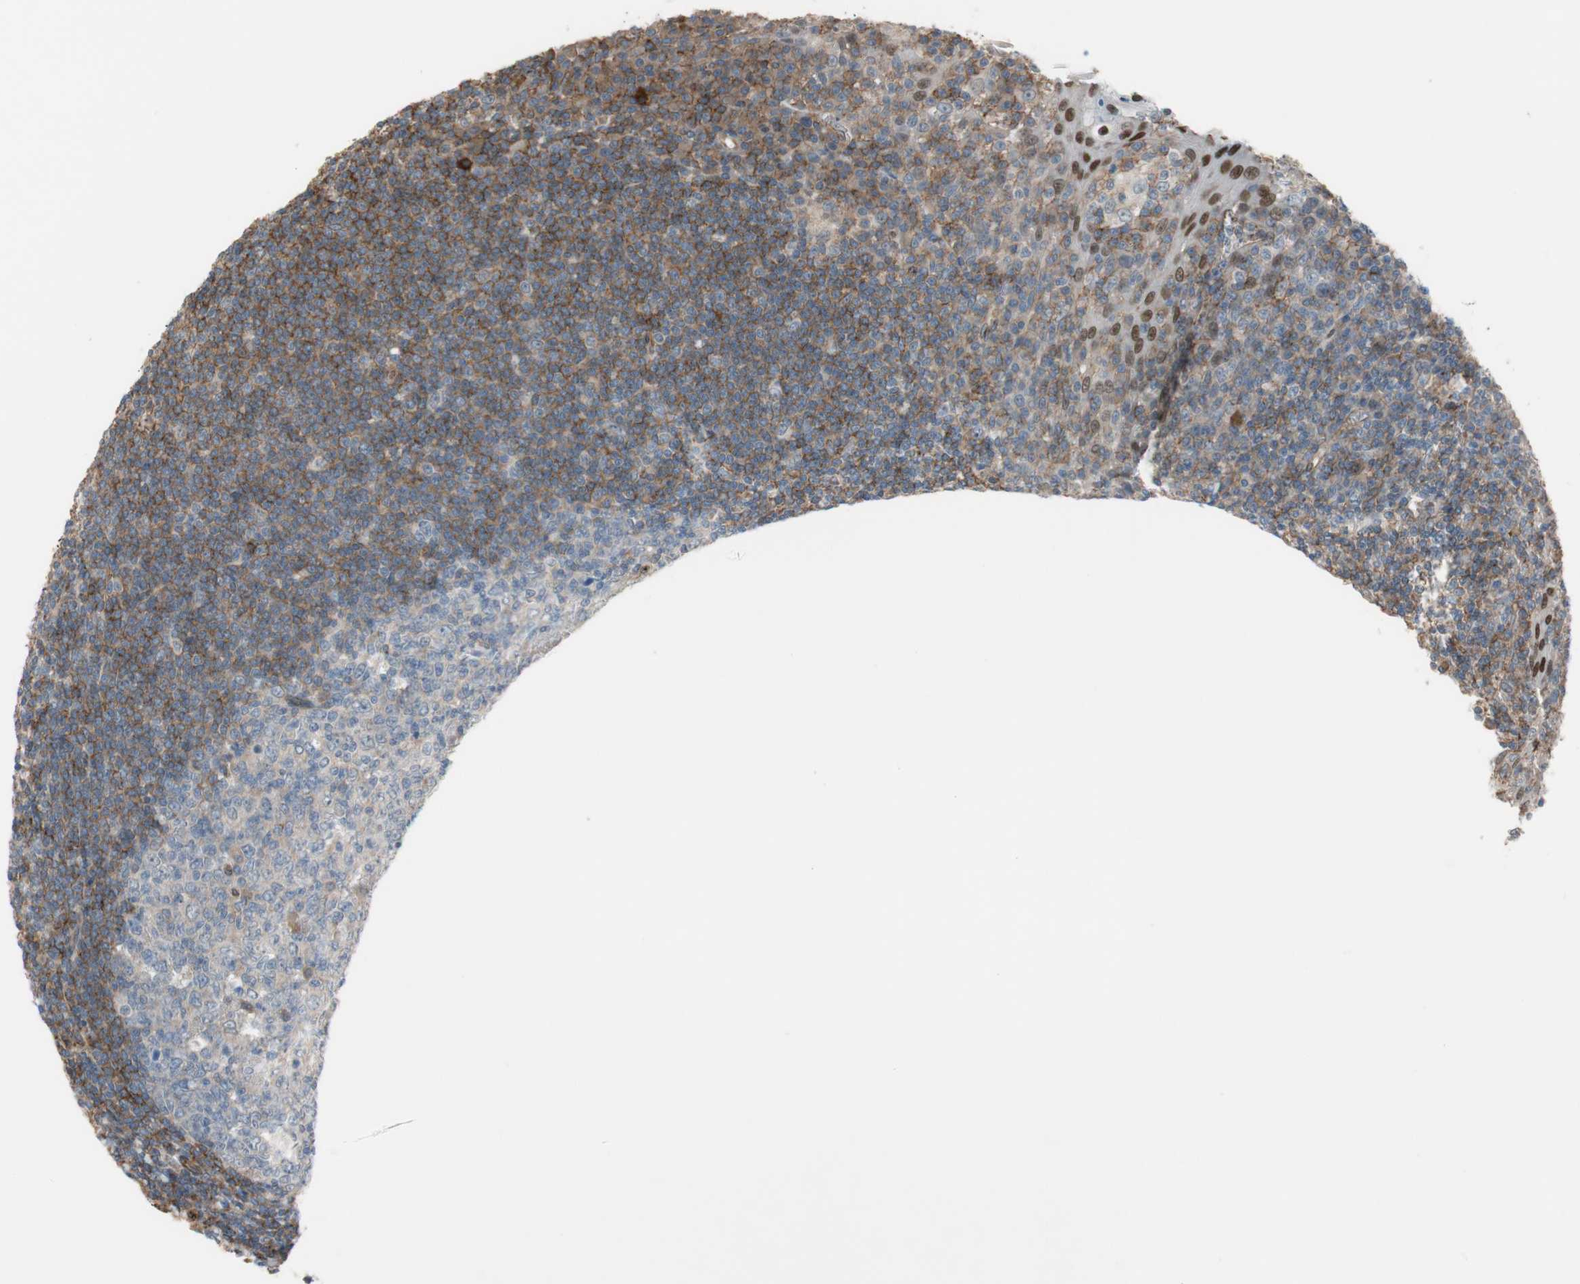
{"staining": {"intensity": "moderate", "quantity": "<25%", "location": "cytoplasmic/membranous"}, "tissue": "tonsil", "cell_type": "Germinal center cells", "image_type": "normal", "snomed": [{"axis": "morphology", "description": "Normal tissue, NOS"}, {"axis": "topography", "description": "Tonsil"}], "caption": "Protein staining exhibits moderate cytoplasmic/membranous staining in about <25% of germinal center cells in benign tonsil.", "gene": "GRHL1", "patient": {"sex": "male", "age": 31}}